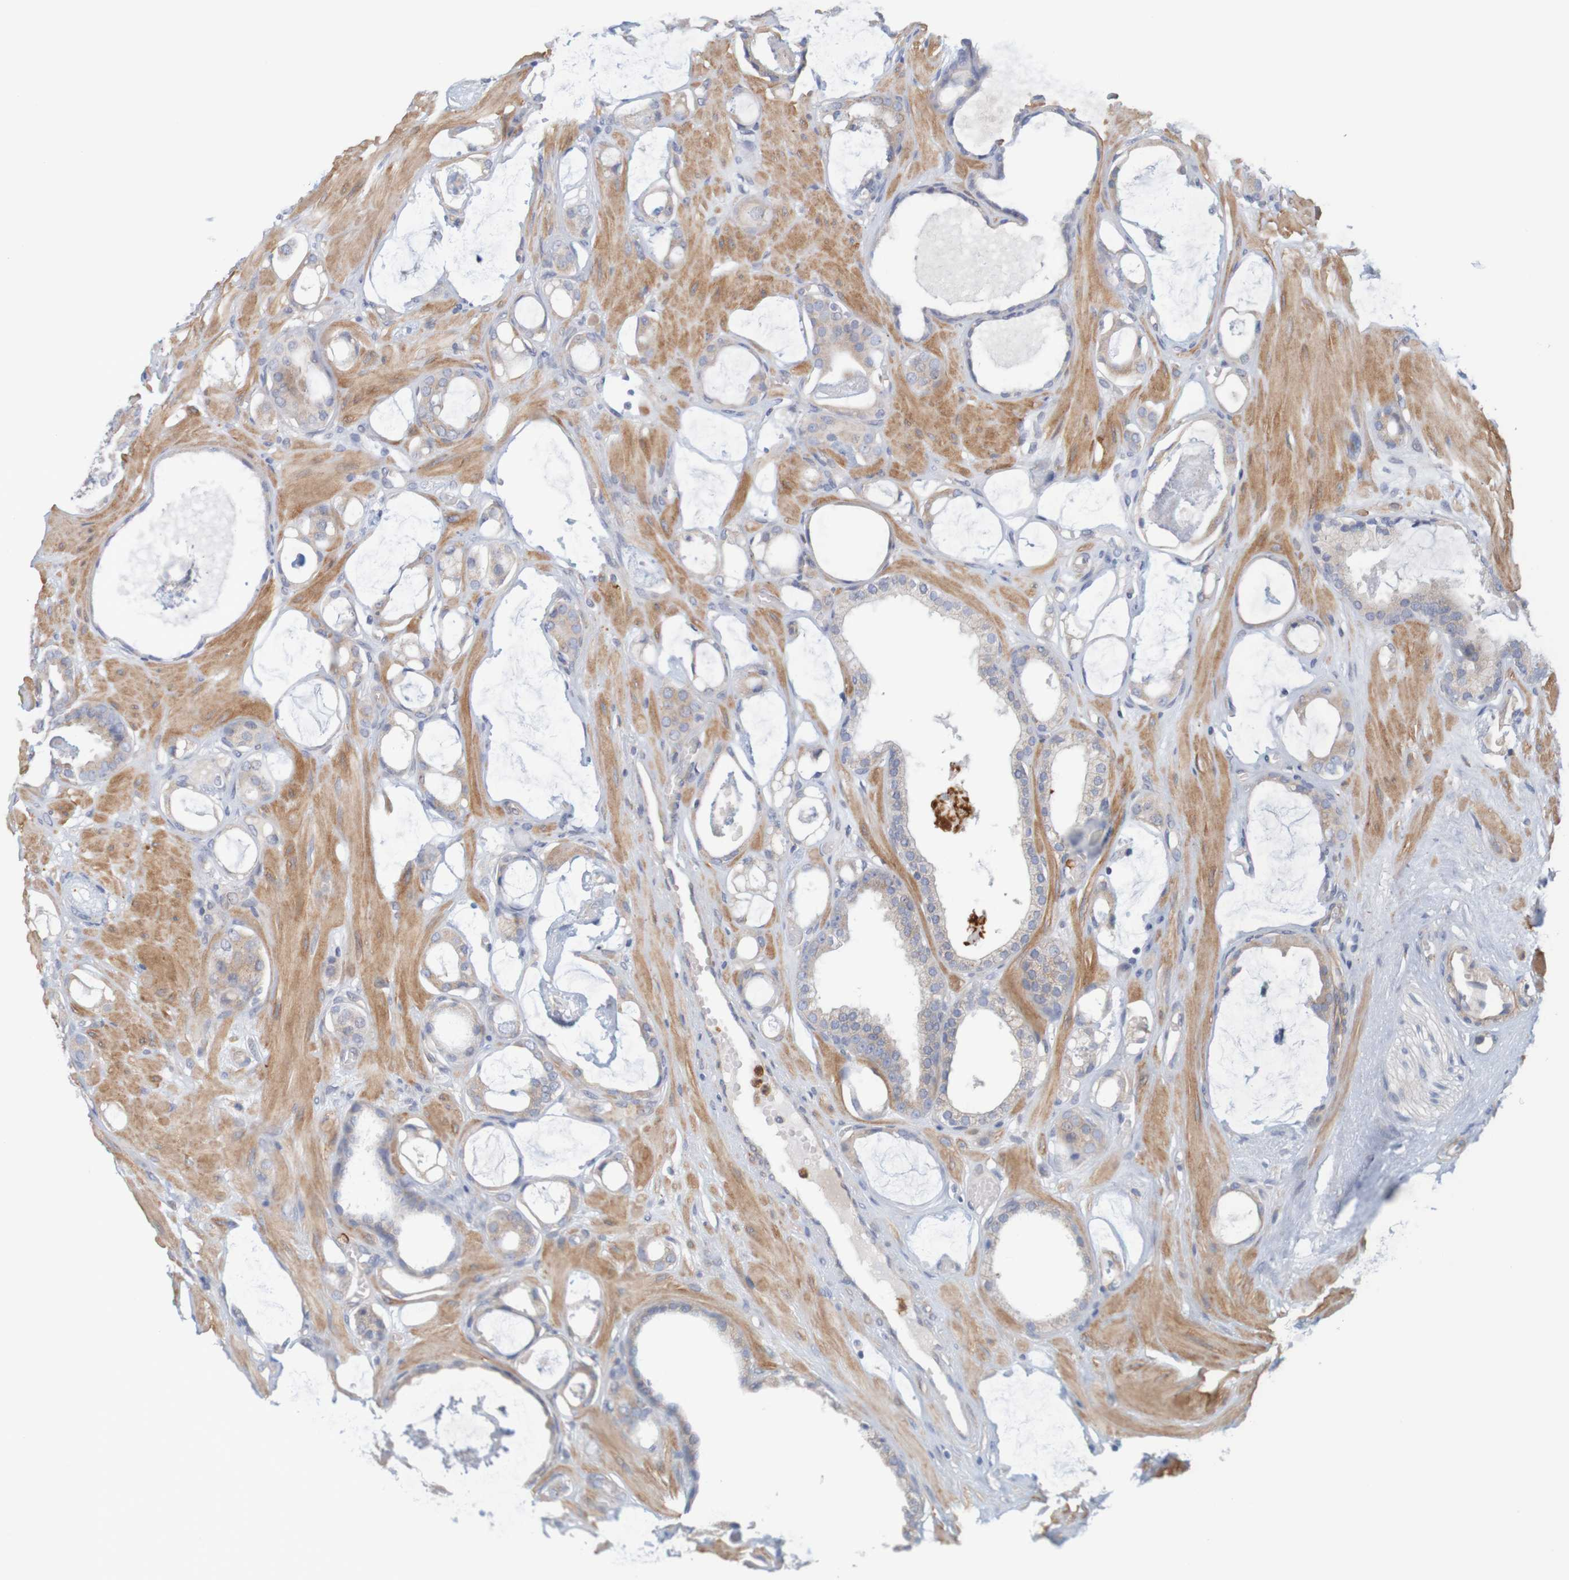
{"staining": {"intensity": "weak", "quantity": "<25%", "location": "cytoplasmic/membranous"}, "tissue": "prostate cancer", "cell_type": "Tumor cells", "image_type": "cancer", "snomed": [{"axis": "morphology", "description": "Adenocarcinoma, Low grade"}, {"axis": "topography", "description": "Prostate"}], "caption": "An image of prostate cancer stained for a protein demonstrates no brown staining in tumor cells. Brightfield microscopy of IHC stained with DAB (brown) and hematoxylin (blue), captured at high magnification.", "gene": "KRT23", "patient": {"sex": "male", "age": 53}}